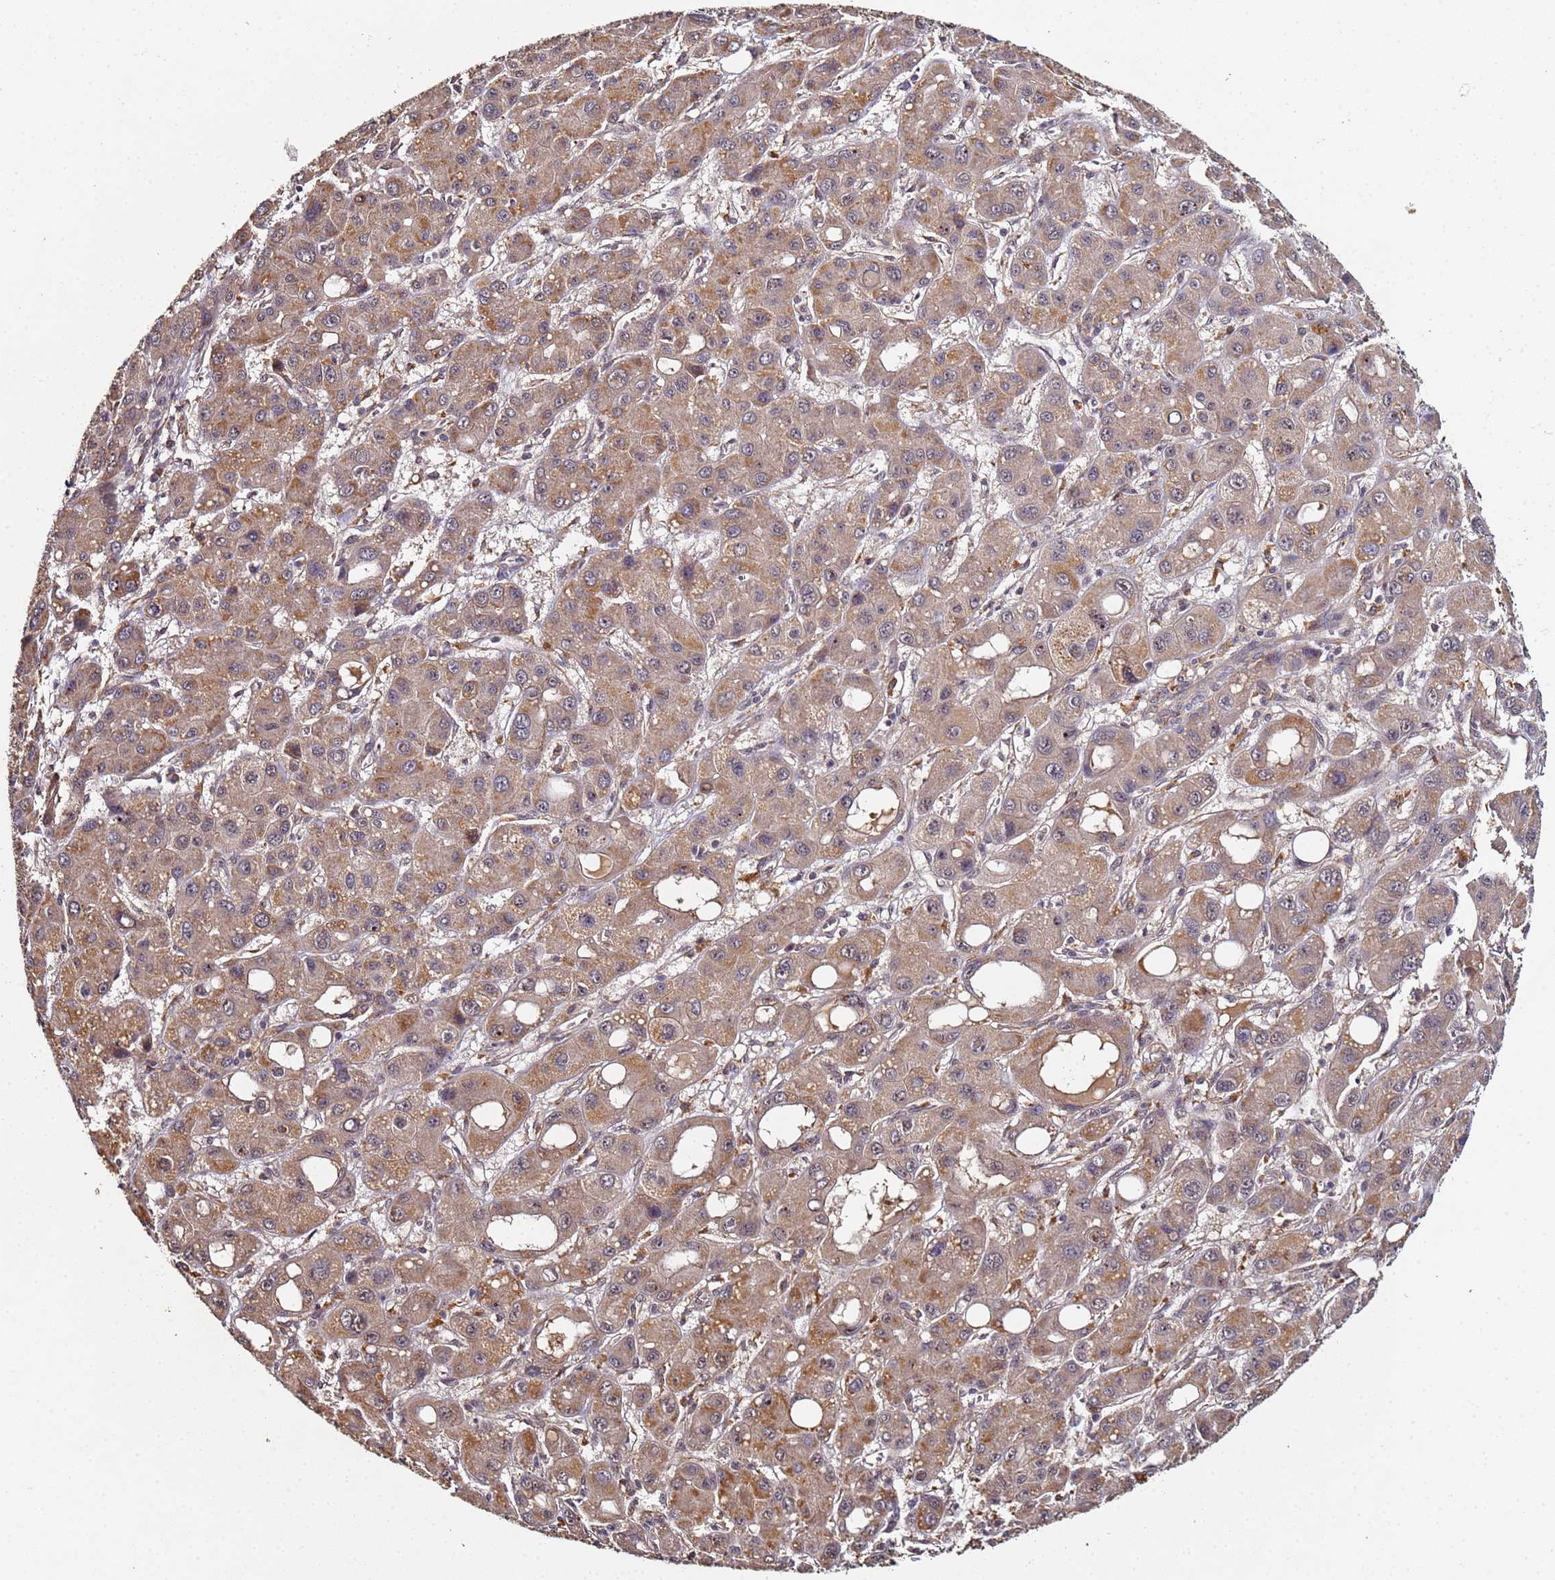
{"staining": {"intensity": "moderate", "quantity": ">75%", "location": "cytoplasmic/membranous"}, "tissue": "liver cancer", "cell_type": "Tumor cells", "image_type": "cancer", "snomed": [{"axis": "morphology", "description": "Carcinoma, Hepatocellular, NOS"}, {"axis": "topography", "description": "Liver"}], "caption": "Protein expression analysis of human hepatocellular carcinoma (liver) reveals moderate cytoplasmic/membranous positivity in about >75% of tumor cells. The staining was performed using DAB, with brown indicating positive protein expression. Nuclei are stained blue with hematoxylin.", "gene": "OSER1", "patient": {"sex": "male", "age": 55}}